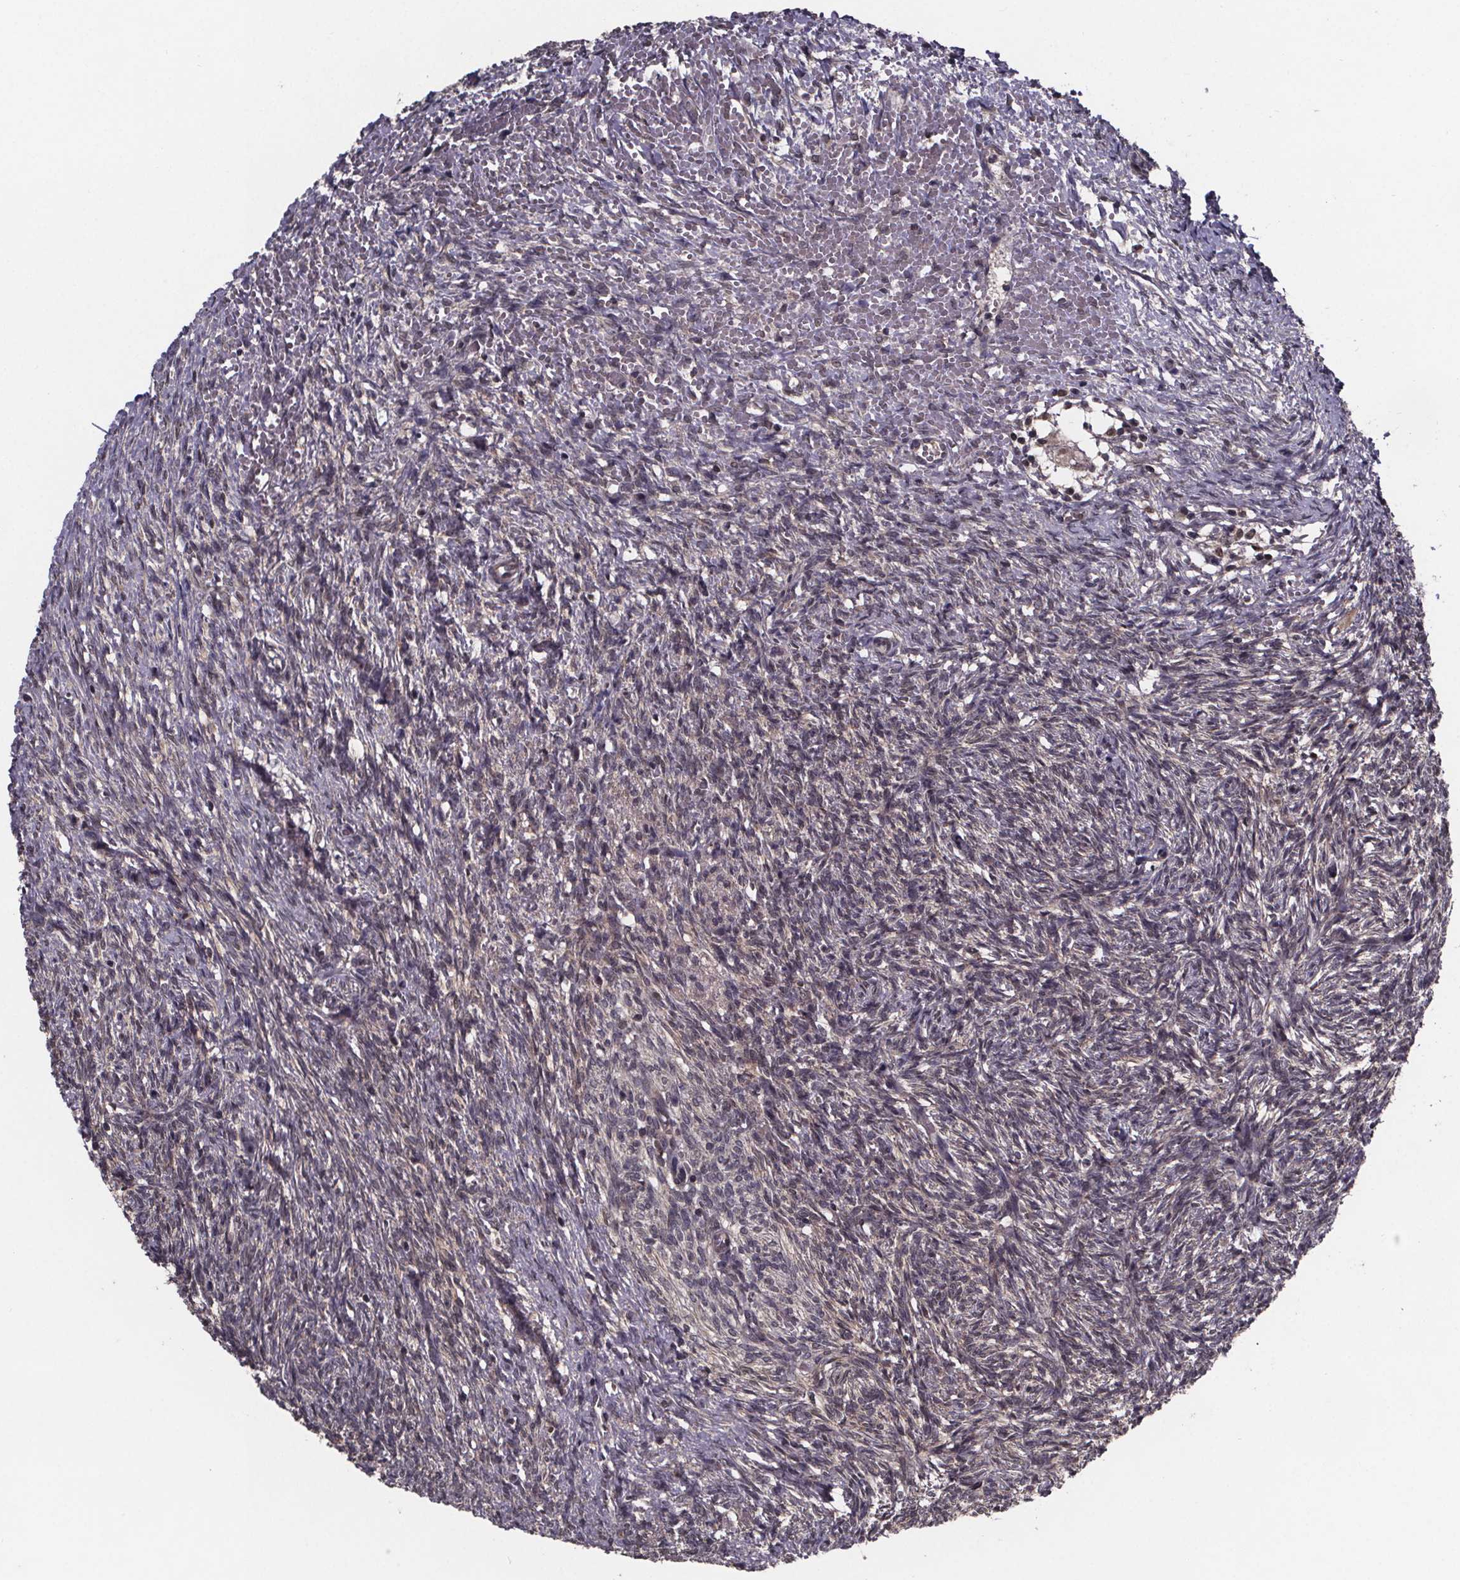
{"staining": {"intensity": "weak", "quantity": "<25%", "location": "cytoplasmic/membranous,nuclear"}, "tissue": "ovary", "cell_type": "Ovarian stroma cells", "image_type": "normal", "snomed": [{"axis": "morphology", "description": "Normal tissue, NOS"}, {"axis": "topography", "description": "Ovary"}], "caption": "DAB immunohistochemical staining of unremarkable ovary reveals no significant staining in ovarian stroma cells. The staining is performed using DAB (3,3'-diaminobenzidine) brown chromogen with nuclei counter-stained in using hematoxylin.", "gene": "FN3KRP", "patient": {"sex": "female", "age": 46}}